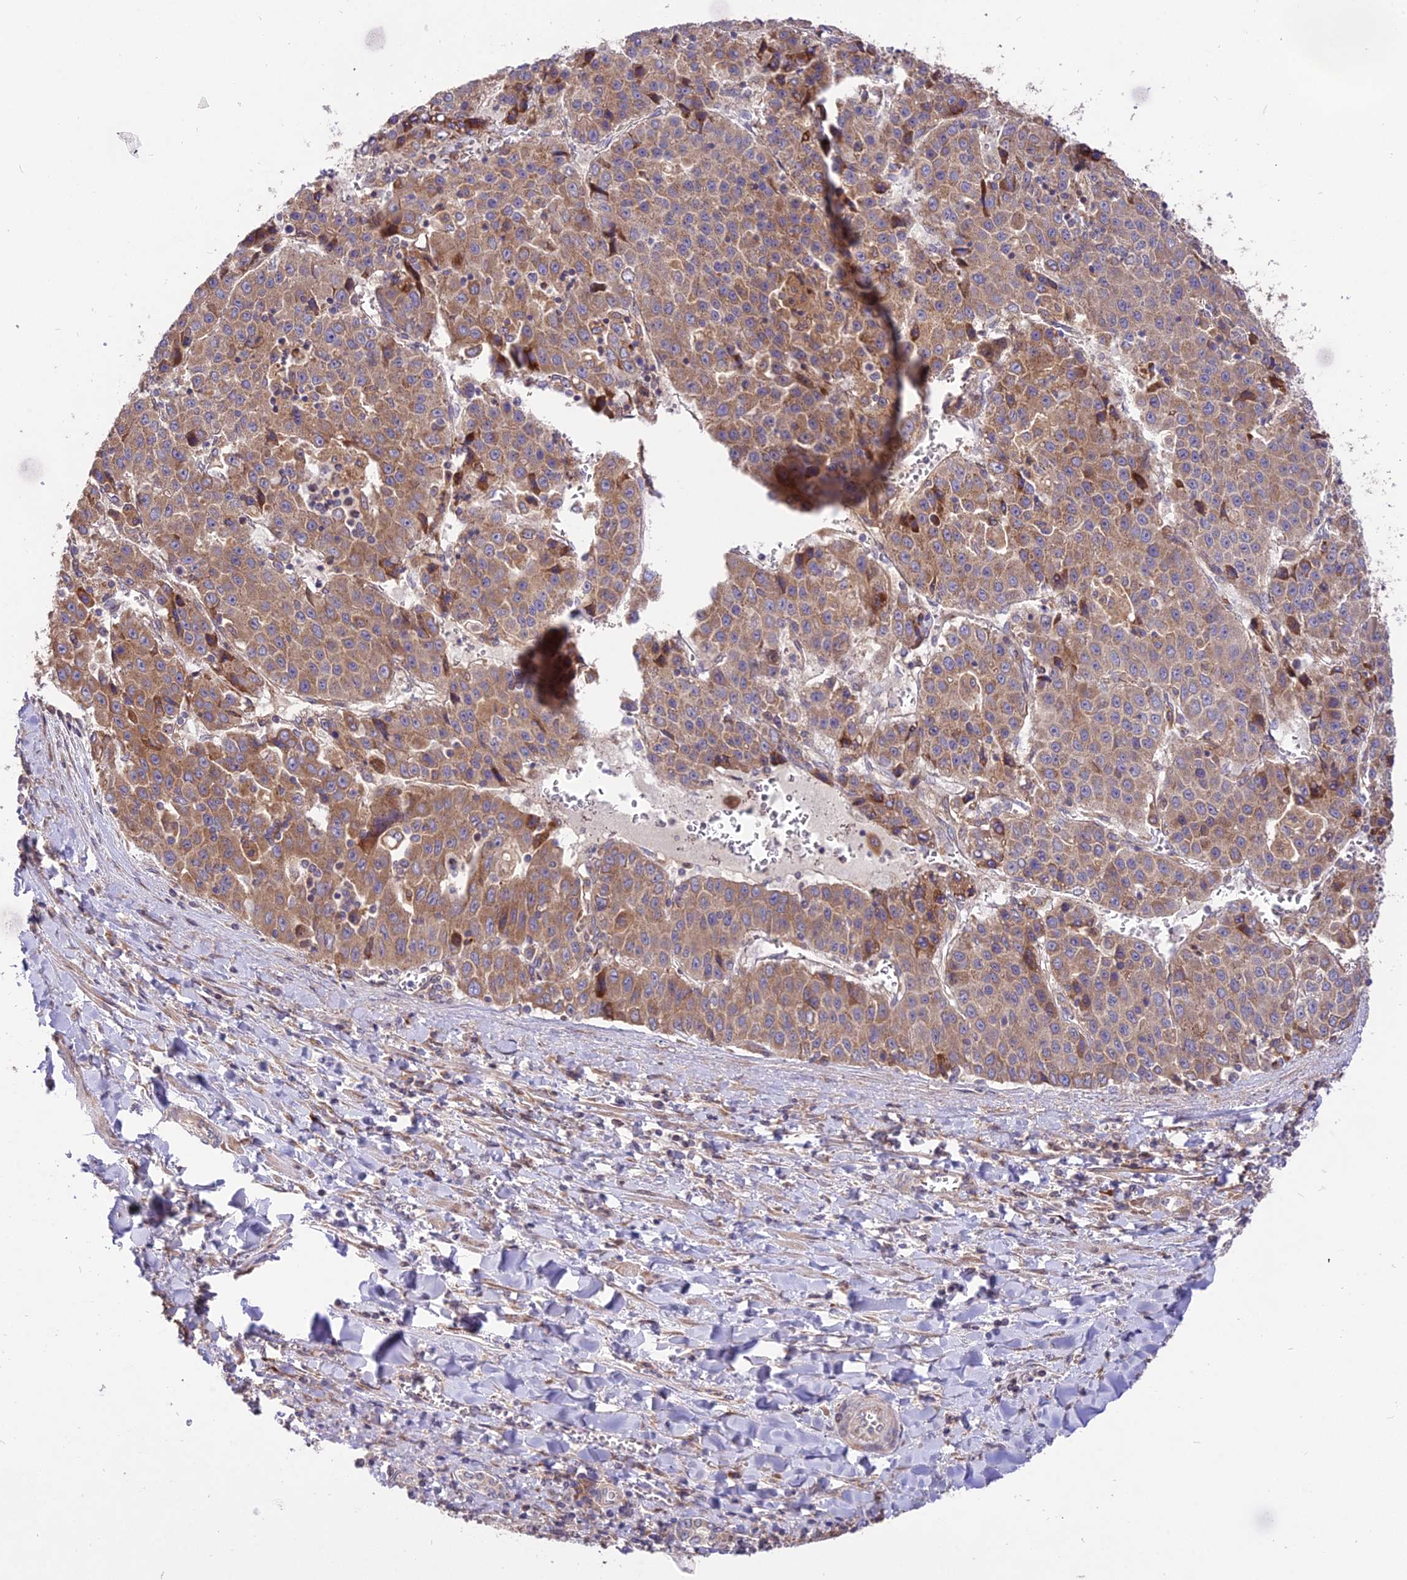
{"staining": {"intensity": "moderate", "quantity": ">75%", "location": "cytoplasmic/membranous"}, "tissue": "liver cancer", "cell_type": "Tumor cells", "image_type": "cancer", "snomed": [{"axis": "morphology", "description": "Carcinoma, Hepatocellular, NOS"}, {"axis": "topography", "description": "Liver"}], "caption": "Liver cancer stained with a brown dye reveals moderate cytoplasmic/membranous positive expression in about >75% of tumor cells.", "gene": "ROCK1", "patient": {"sex": "female", "age": 53}}